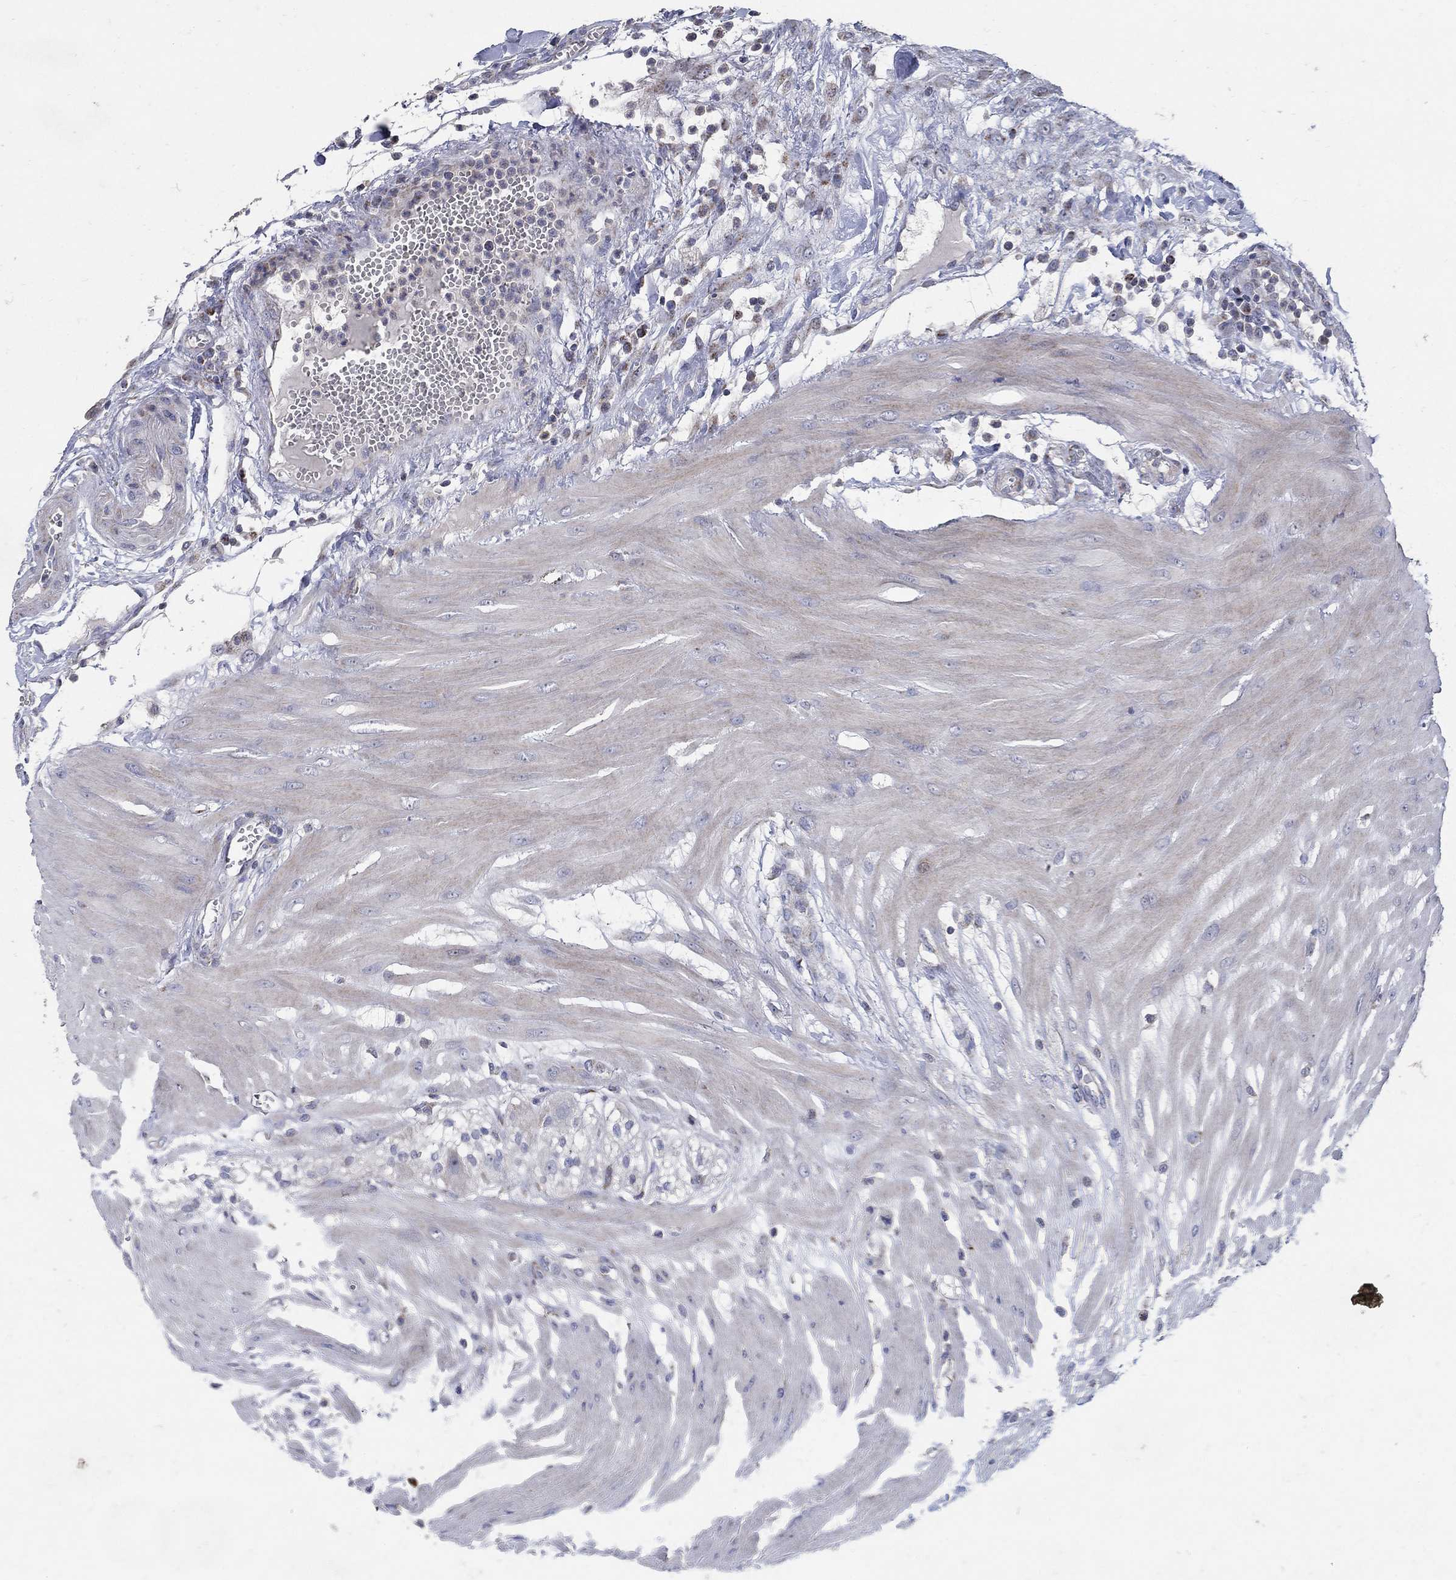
{"staining": {"intensity": "negative", "quantity": "none", "location": "none"}, "tissue": "colon", "cell_type": "Endothelial cells", "image_type": "normal", "snomed": [{"axis": "morphology", "description": "Normal tissue, NOS"}, {"axis": "morphology", "description": "Adenocarcinoma, NOS"}, {"axis": "topography", "description": "Colon"}], "caption": "The IHC micrograph has no significant expression in endothelial cells of colon. The staining was performed using DAB (3,3'-diaminobenzidine) to visualize the protein expression in brown, while the nuclei were stained in blue with hematoxylin (Magnification: 20x).", "gene": "HMX2", "patient": {"sex": "male", "age": 65}}